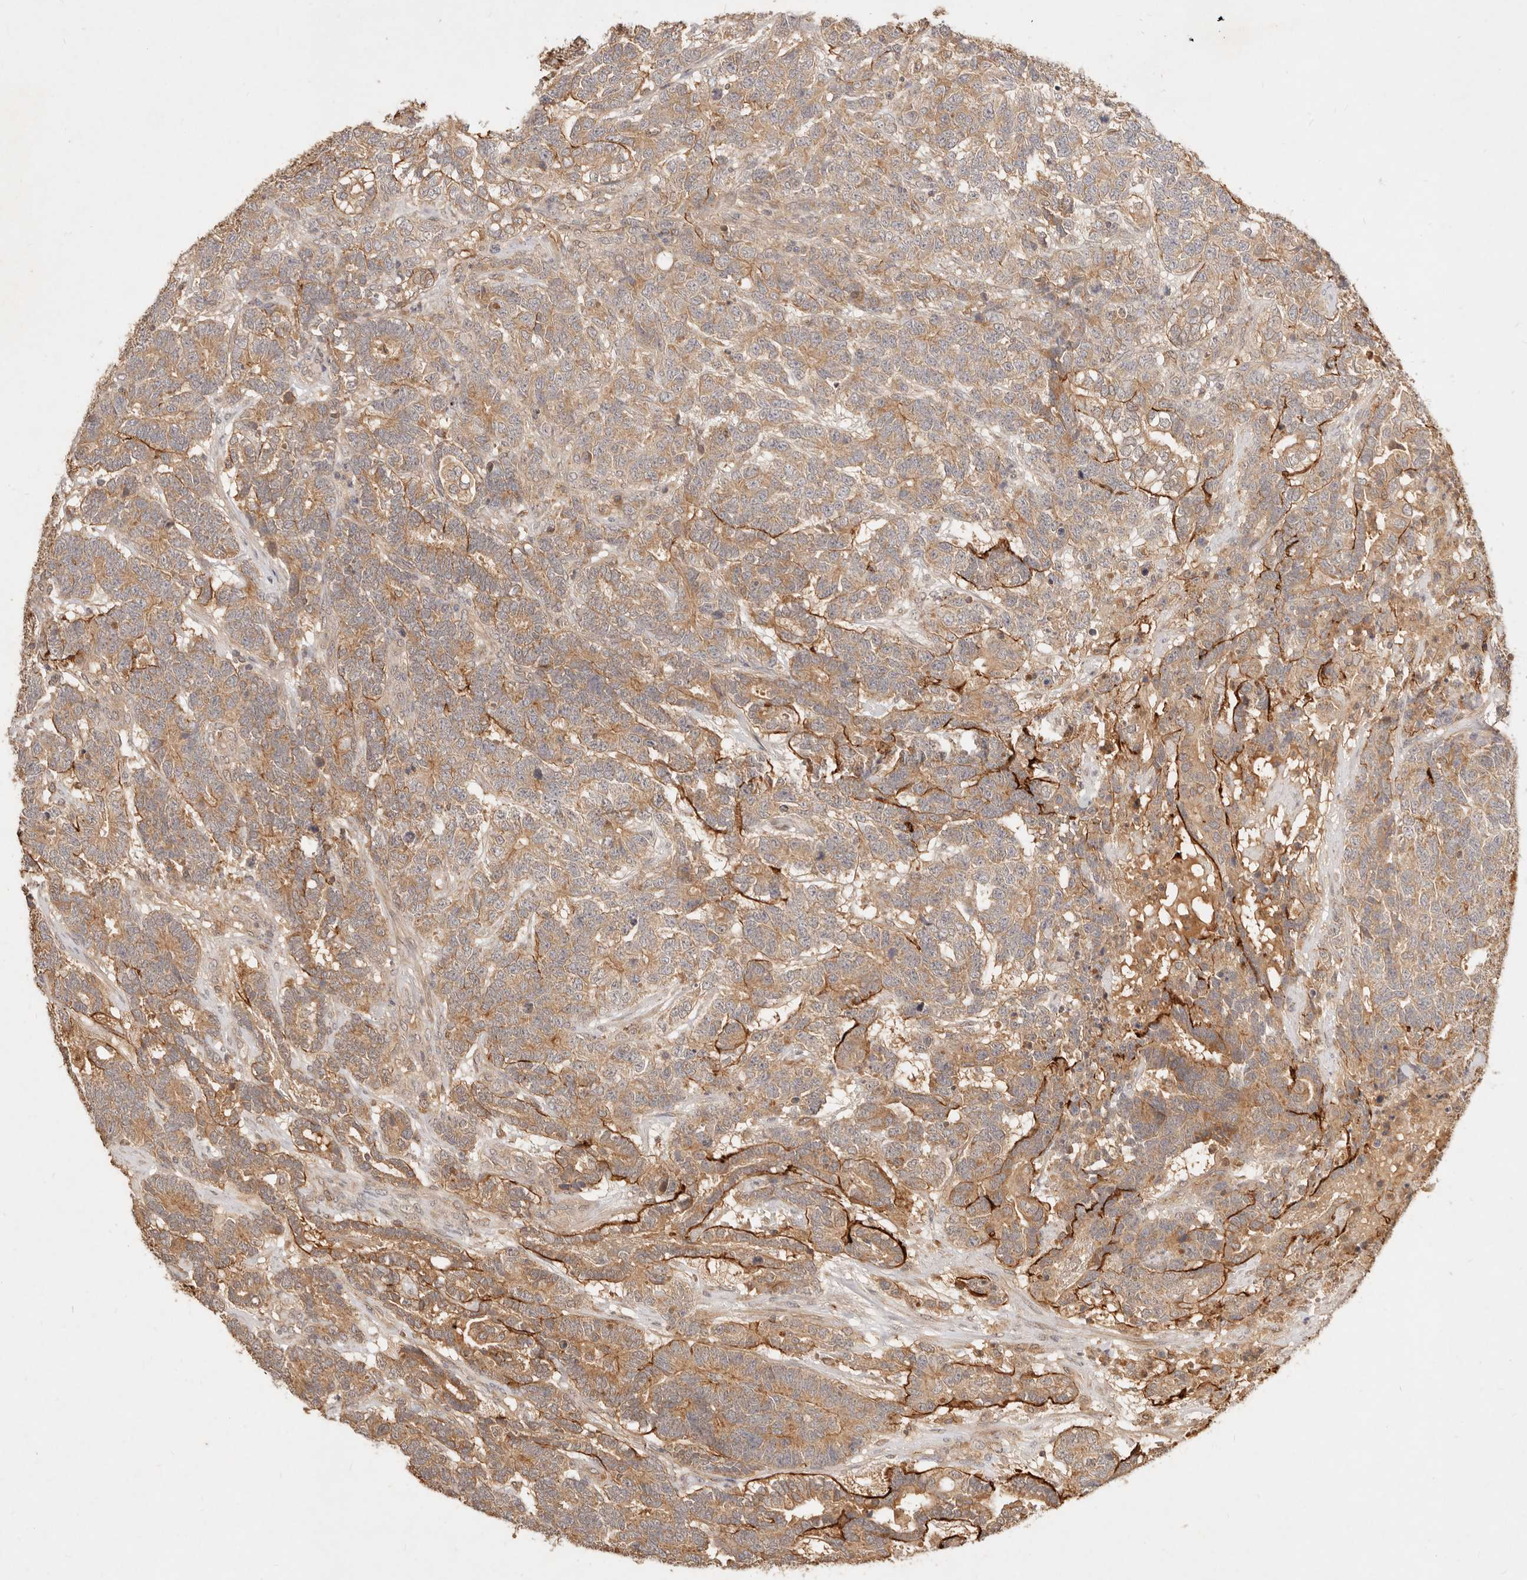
{"staining": {"intensity": "moderate", "quantity": ">75%", "location": "cytoplasmic/membranous"}, "tissue": "testis cancer", "cell_type": "Tumor cells", "image_type": "cancer", "snomed": [{"axis": "morphology", "description": "Carcinoma, Embryonal, NOS"}, {"axis": "topography", "description": "Testis"}], "caption": "Protein expression analysis of testis cancer (embryonal carcinoma) shows moderate cytoplasmic/membranous positivity in about >75% of tumor cells.", "gene": "FREM2", "patient": {"sex": "male", "age": 26}}